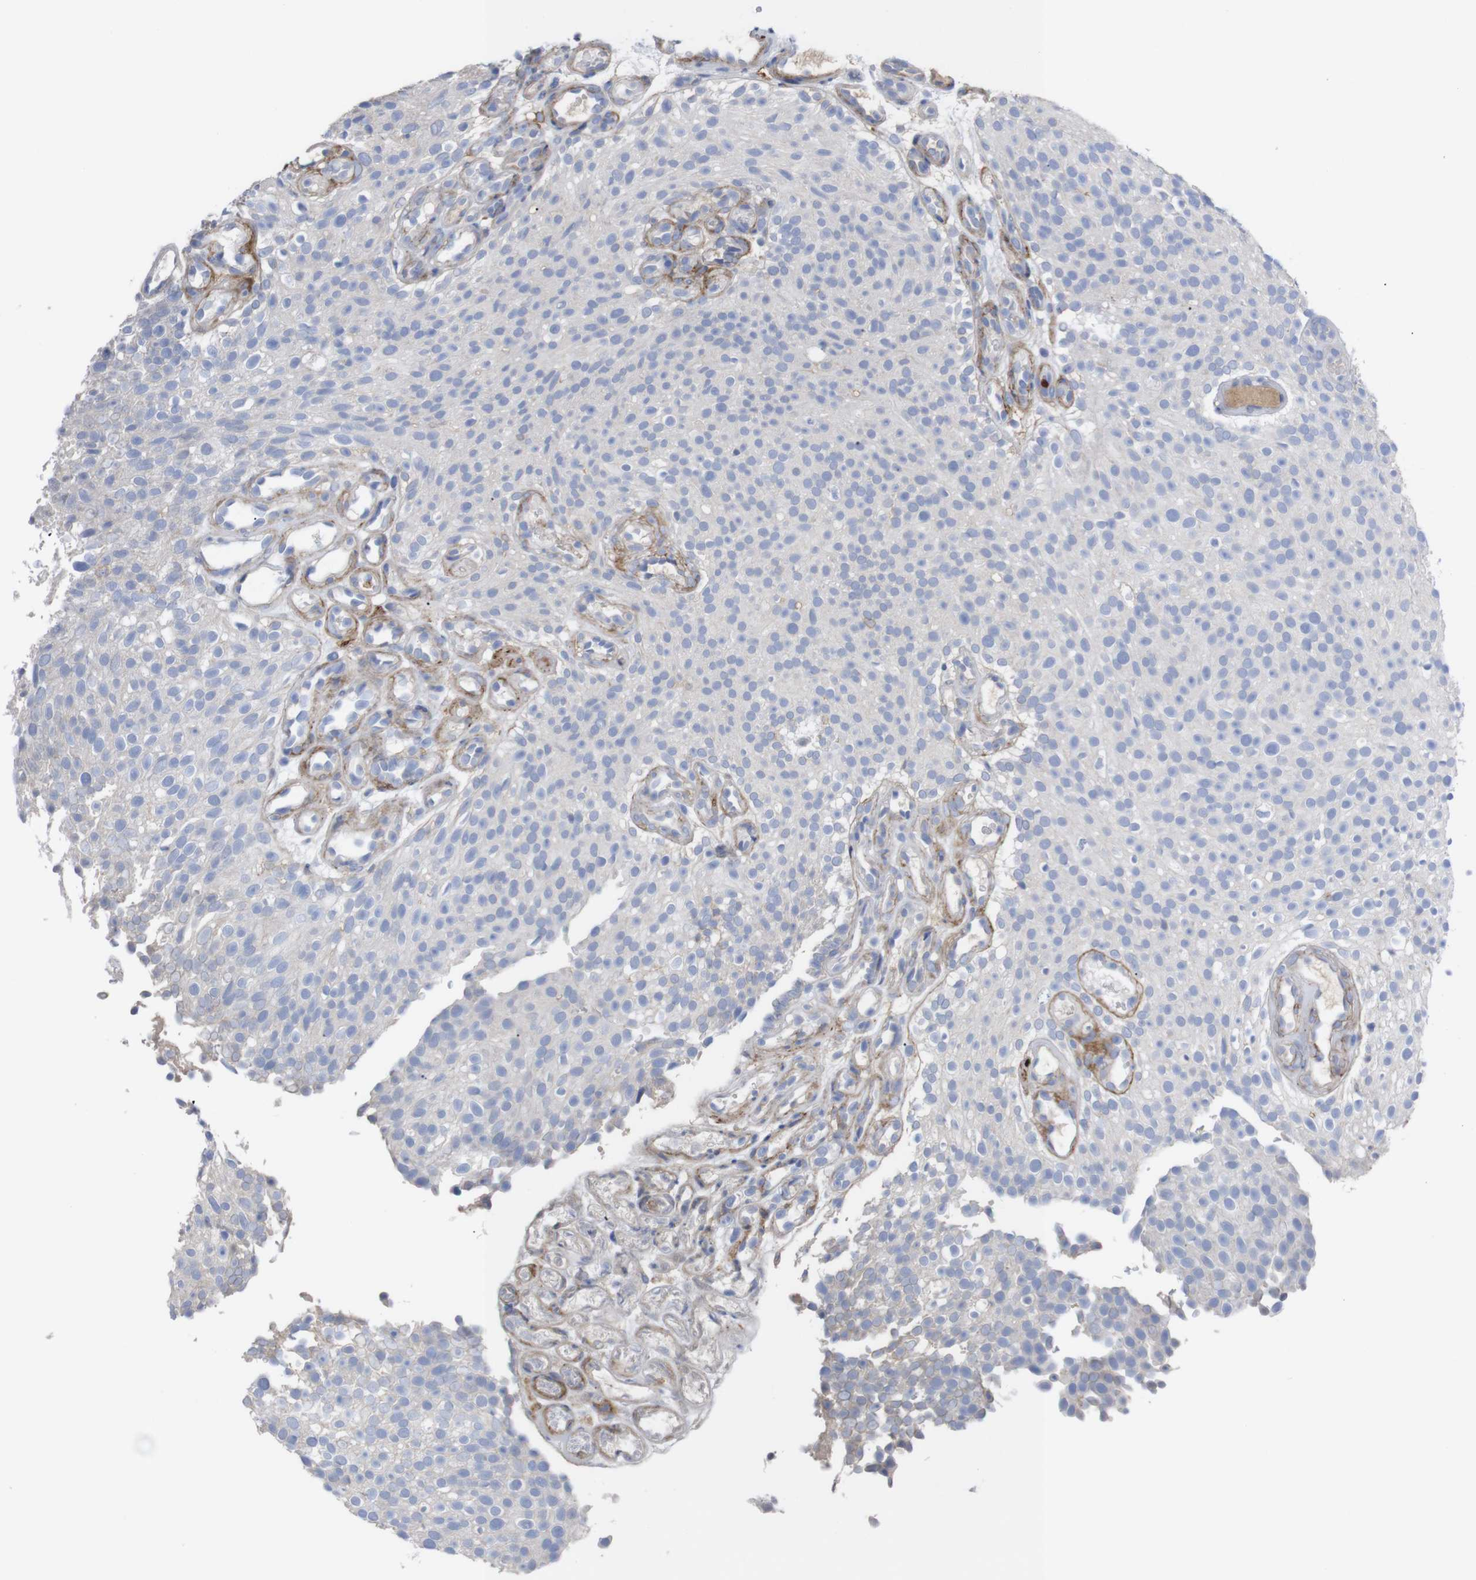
{"staining": {"intensity": "negative", "quantity": "none", "location": "none"}, "tissue": "urothelial cancer", "cell_type": "Tumor cells", "image_type": "cancer", "snomed": [{"axis": "morphology", "description": "Urothelial carcinoma, Low grade"}, {"axis": "topography", "description": "Urinary bladder"}], "caption": "A high-resolution image shows IHC staining of urothelial cancer, which exhibits no significant expression in tumor cells.", "gene": "C5AR1", "patient": {"sex": "male", "age": 78}}